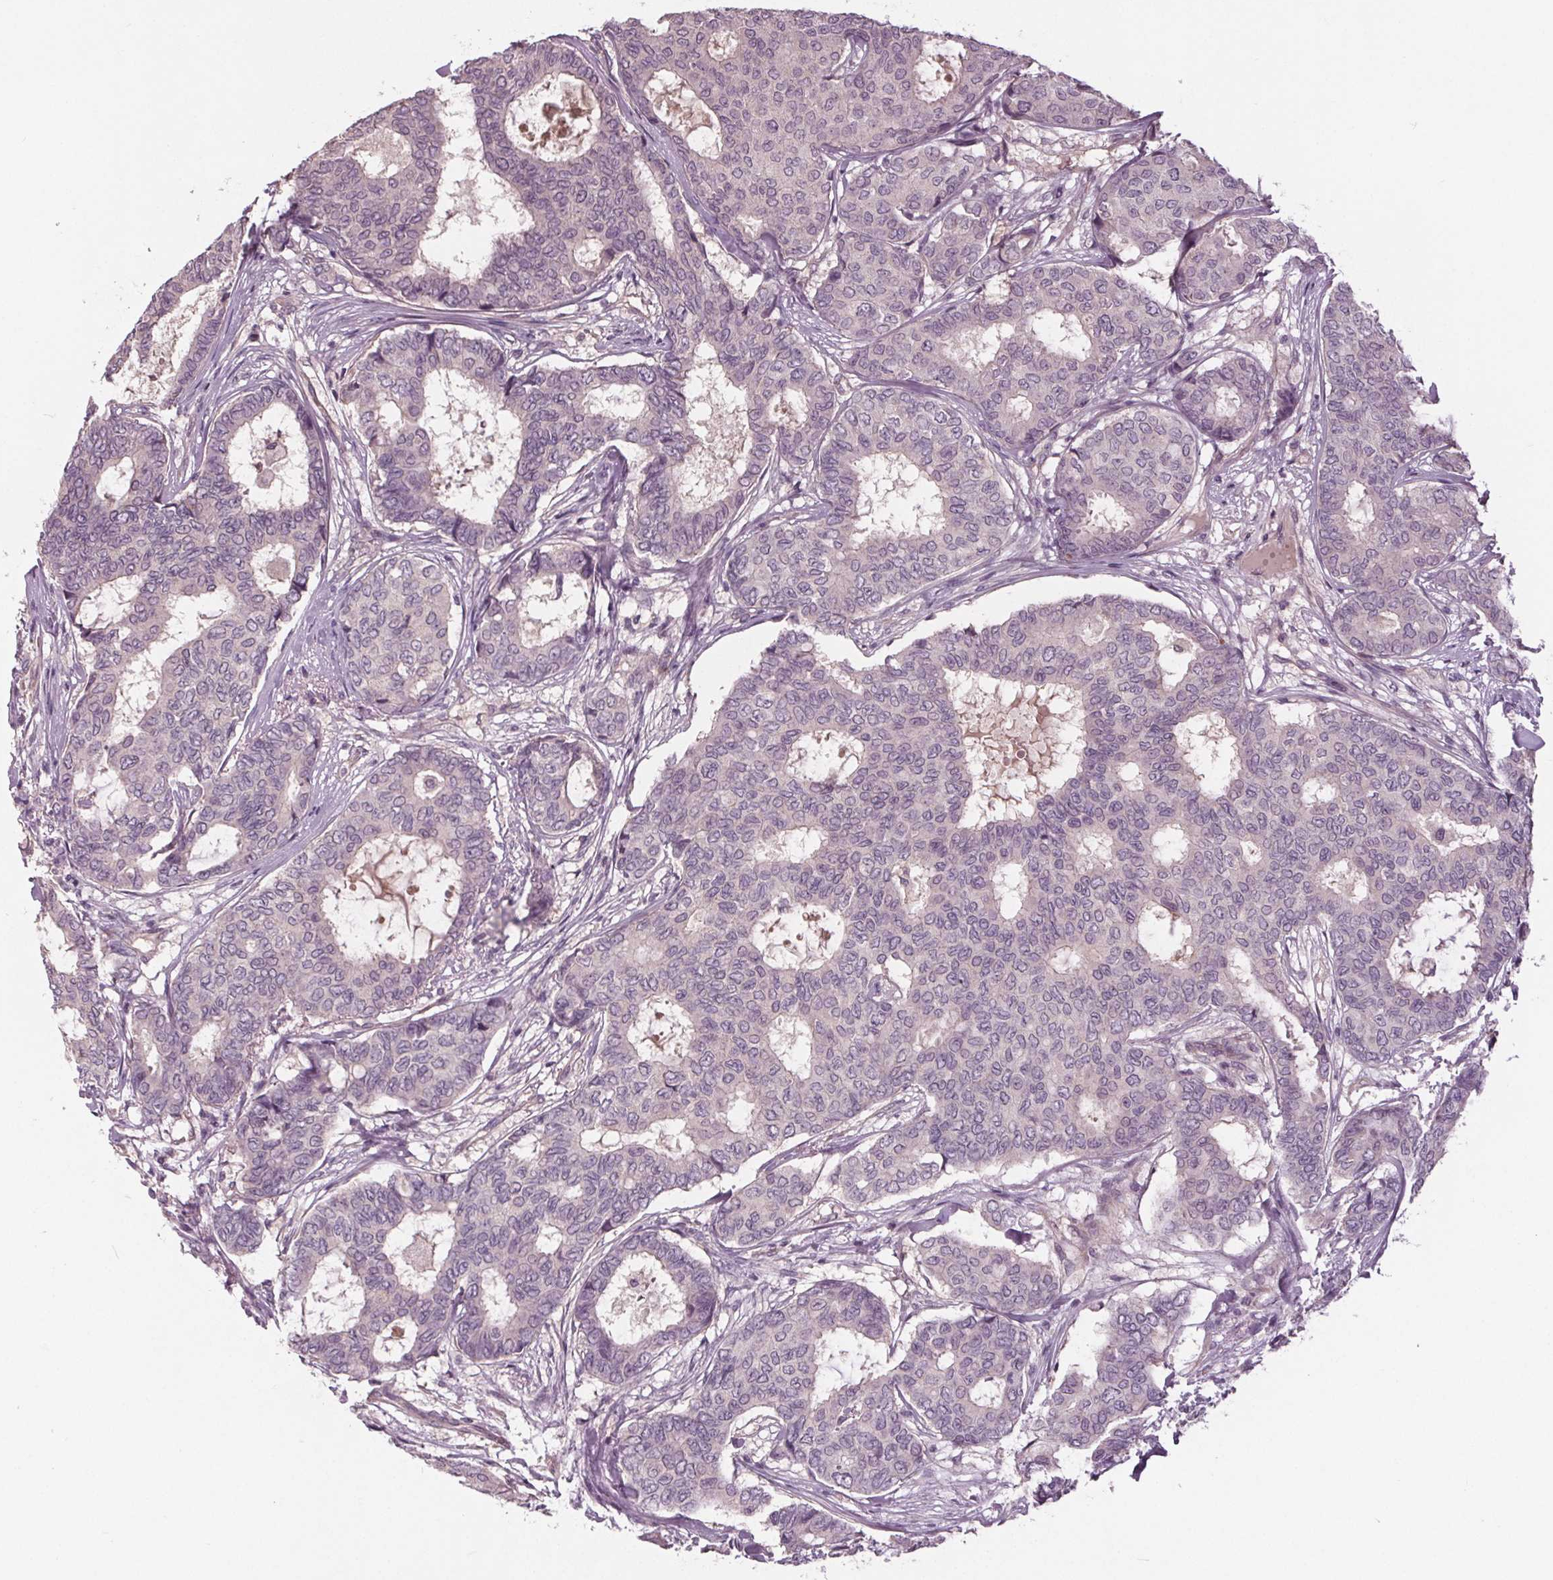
{"staining": {"intensity": "negative", "quantity": "none", "location": "none"}, "tissue": "breast cancer", "cell_type": "Tumor cells", "image_type": "cancer", "snomed": [{"axis": "morphology", "description": "Duct carcinoma"}, {"axis": "topography", "description": "Breast"}], "caption": "Immunohistochemistry of human breast cancer reveals no expression in tumor cells. Brightfield microscopy of immunohistochemistry stained with DAB (brown) and hematoxylin (blue), captured at high magnification.", "gene": "PDGFD", "patient": {"sex": "female", "age": 75}}